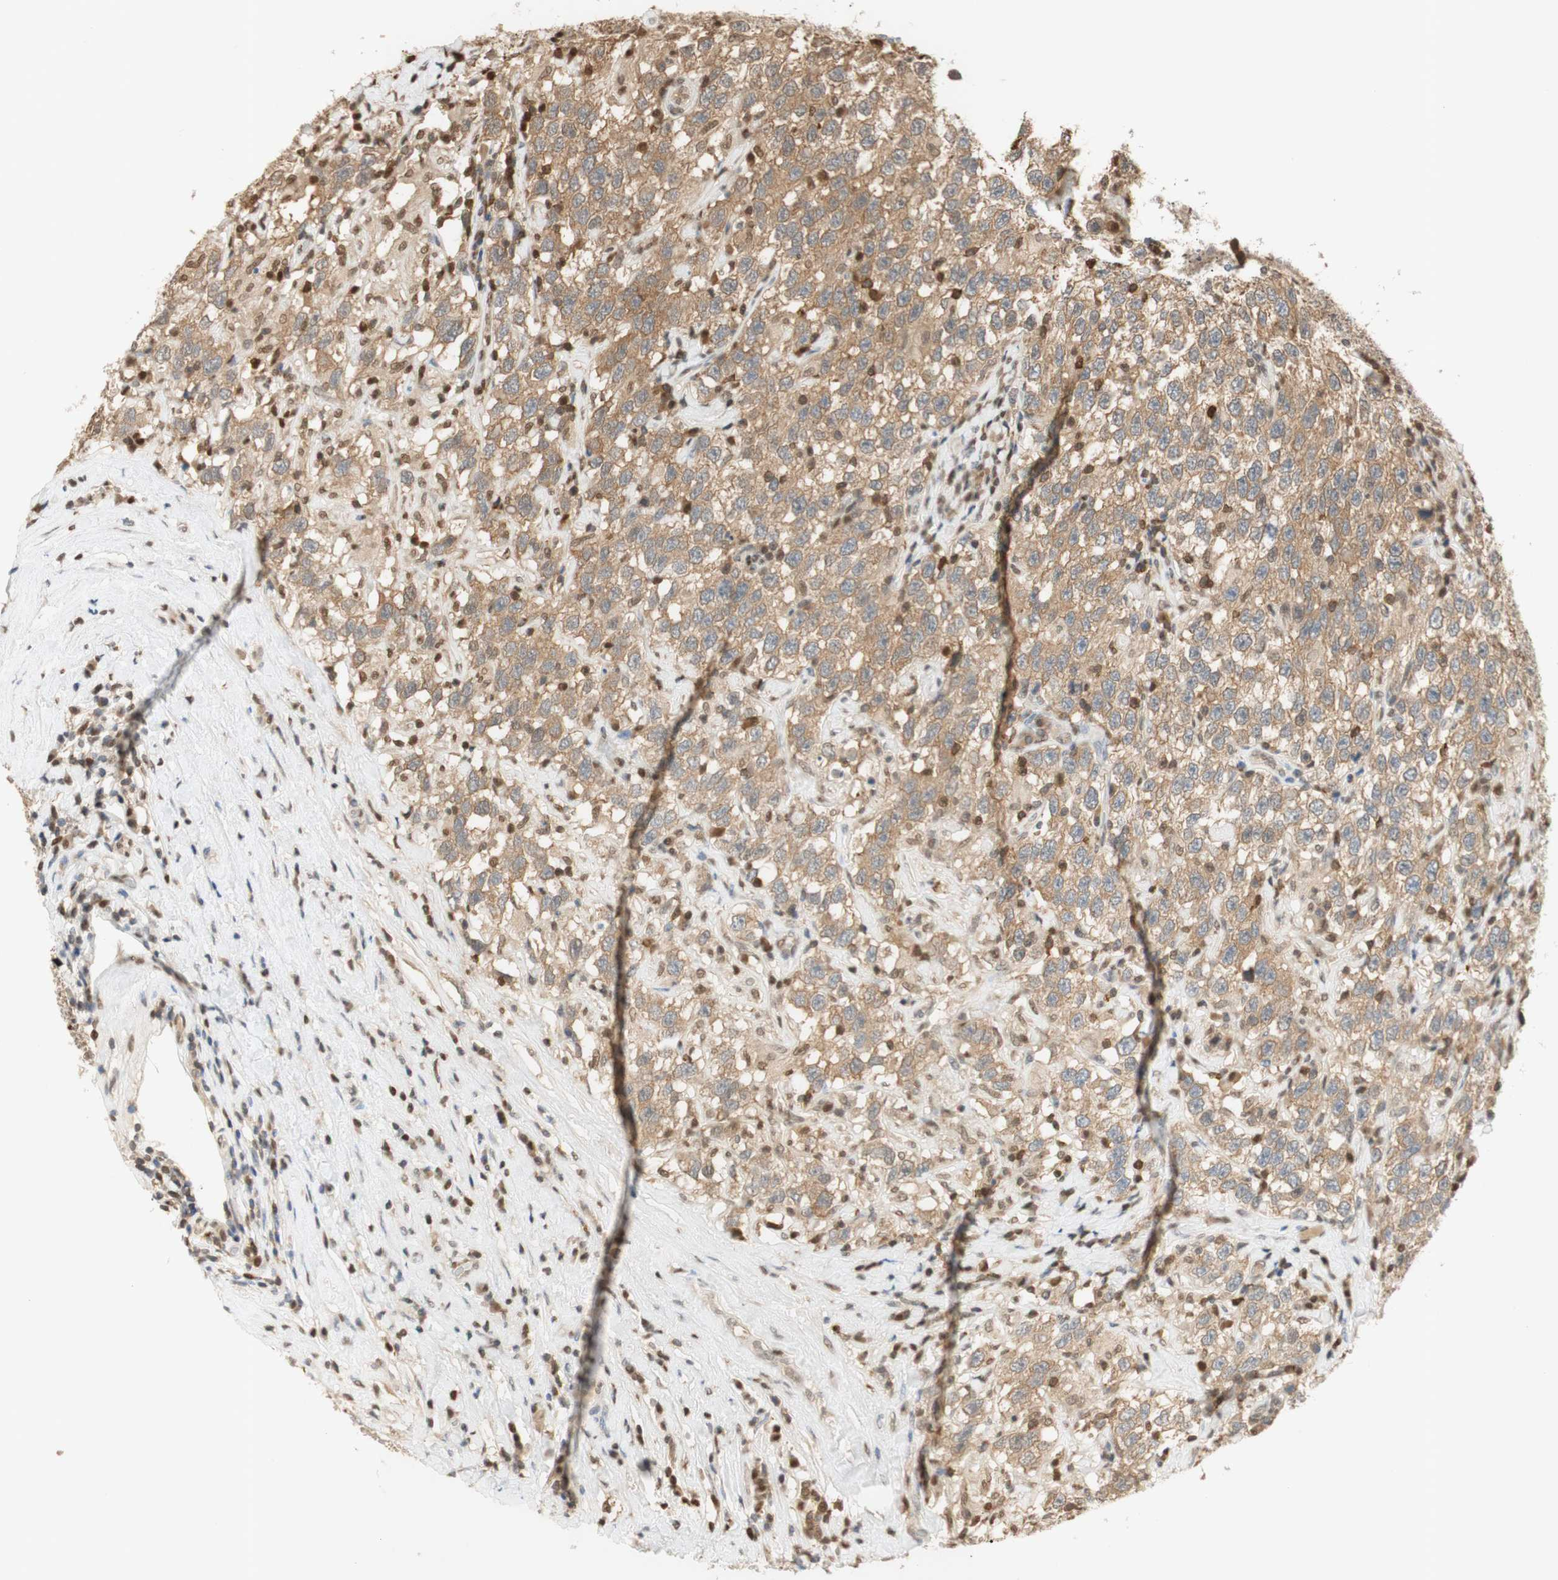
{"staining": {"intensity": "moderate", "quantity": ">75%", "location": "cytoplasmic/membranous"}, "tissue": "testis cancer", "cell_type": "Tumor cells", "image_type": "cancer", "snomed": [{"axis": "morphology", "description": "Seminoma, NOS"}, {"axis": "topography", "description": "Testis"}], "caption": "The photomicrograph exhibits a brown stain indicating the presence of a protein in the cytoplasmic/membranous of tumor cells in seminoma (testis). The staining is performed using DAB brown chromogen to label protein expression. The nuclei are counter-stained blue using hematoxylin.", "gene": "NAP1L4", "patient": {"sex": "male", "age": 41}}